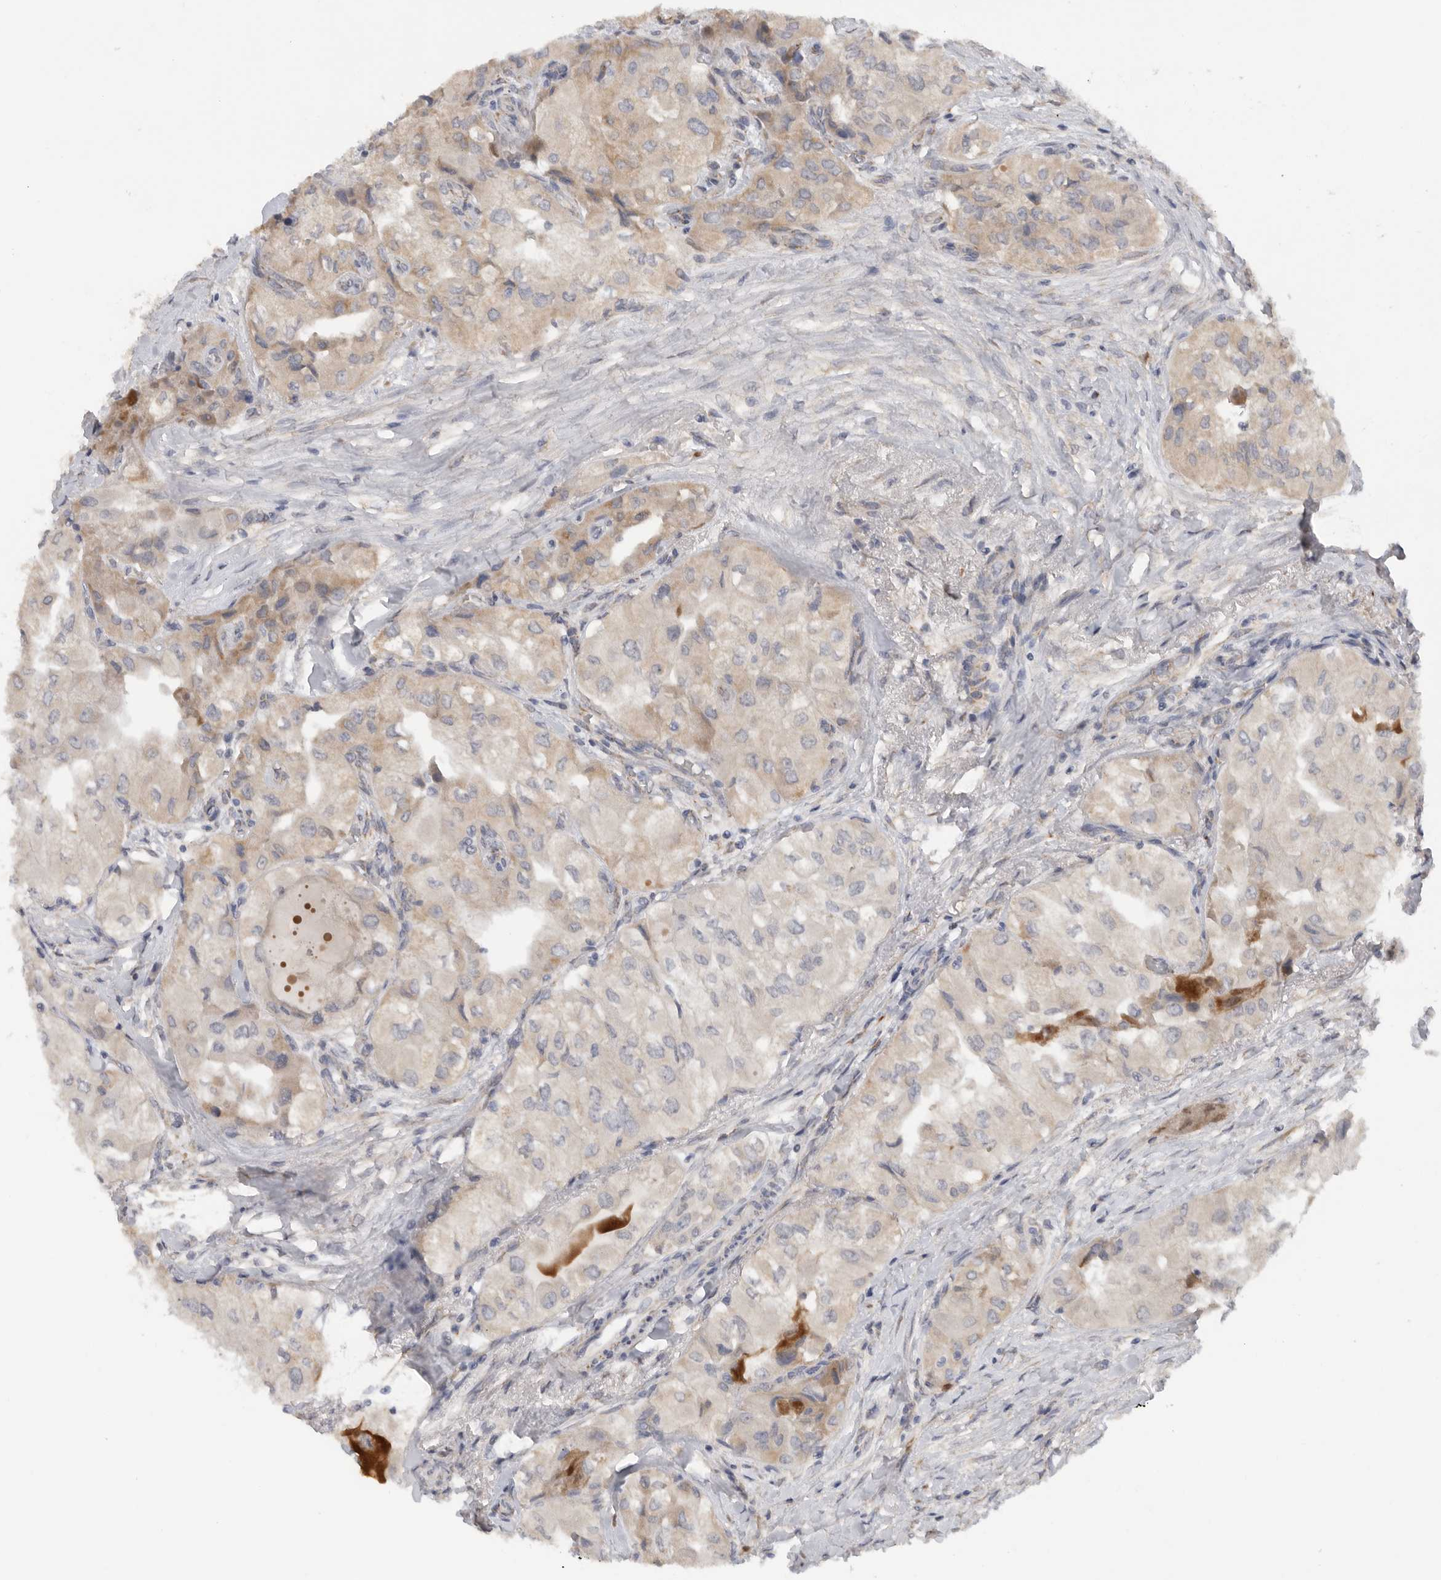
{"staining": {"intensity": "weak", "quantity": "<25%", "location": "cytoplasmic/membranous"}, "tissue": "thyroid cancer", "cell_type": "Tumor cells", "image_type": "cancer", "snomed": [{"axis": "morphology", "description": "Papillary adenocarcinoma, NOS"}, {"axis": "topography", "description": "Thyroid gland"}], "caption": "Immunohistochemistry of human thyroid papillary adenocarcinoma shows no staining in tumor cells.", "gene": "DYRK2", "patient": {"sex": "female", "age": 59}}